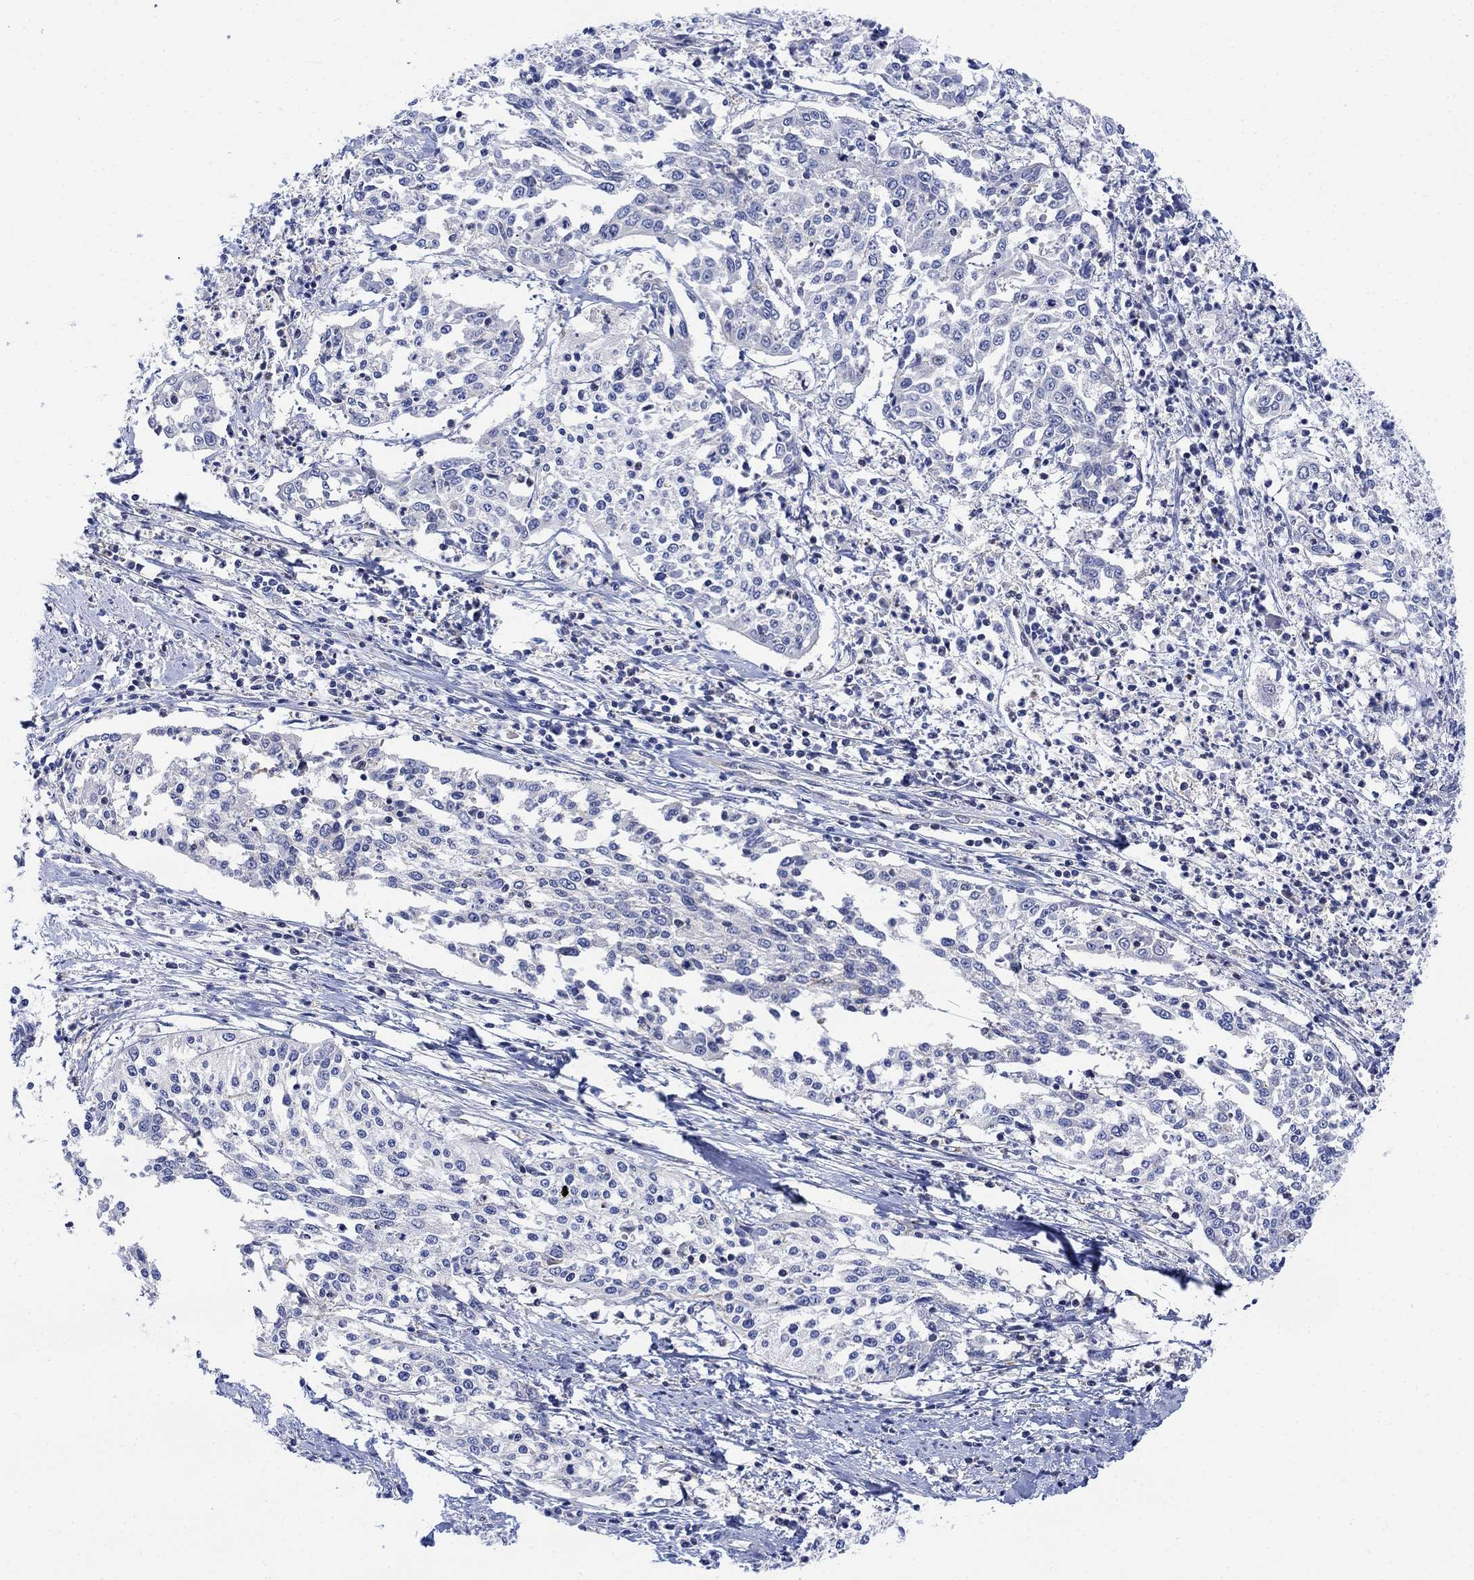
{"staining": {"intensity": "negative", "quantity": "none", "location": "none"}, "tissue": "cervical cancer", "cell_type": "Tumor cells", "image_type": "cancer", "snomed": [{"axis": "morphology", "description": "Squamous cell carcinoma, NOS"}, {"axis": "topography", "description": "Cervix"}], "caption": "Tumor cells show no significant protein expression in cervical cancer.", "gene": "ARSK", "patient": {"sex": "female", "age": 41}}